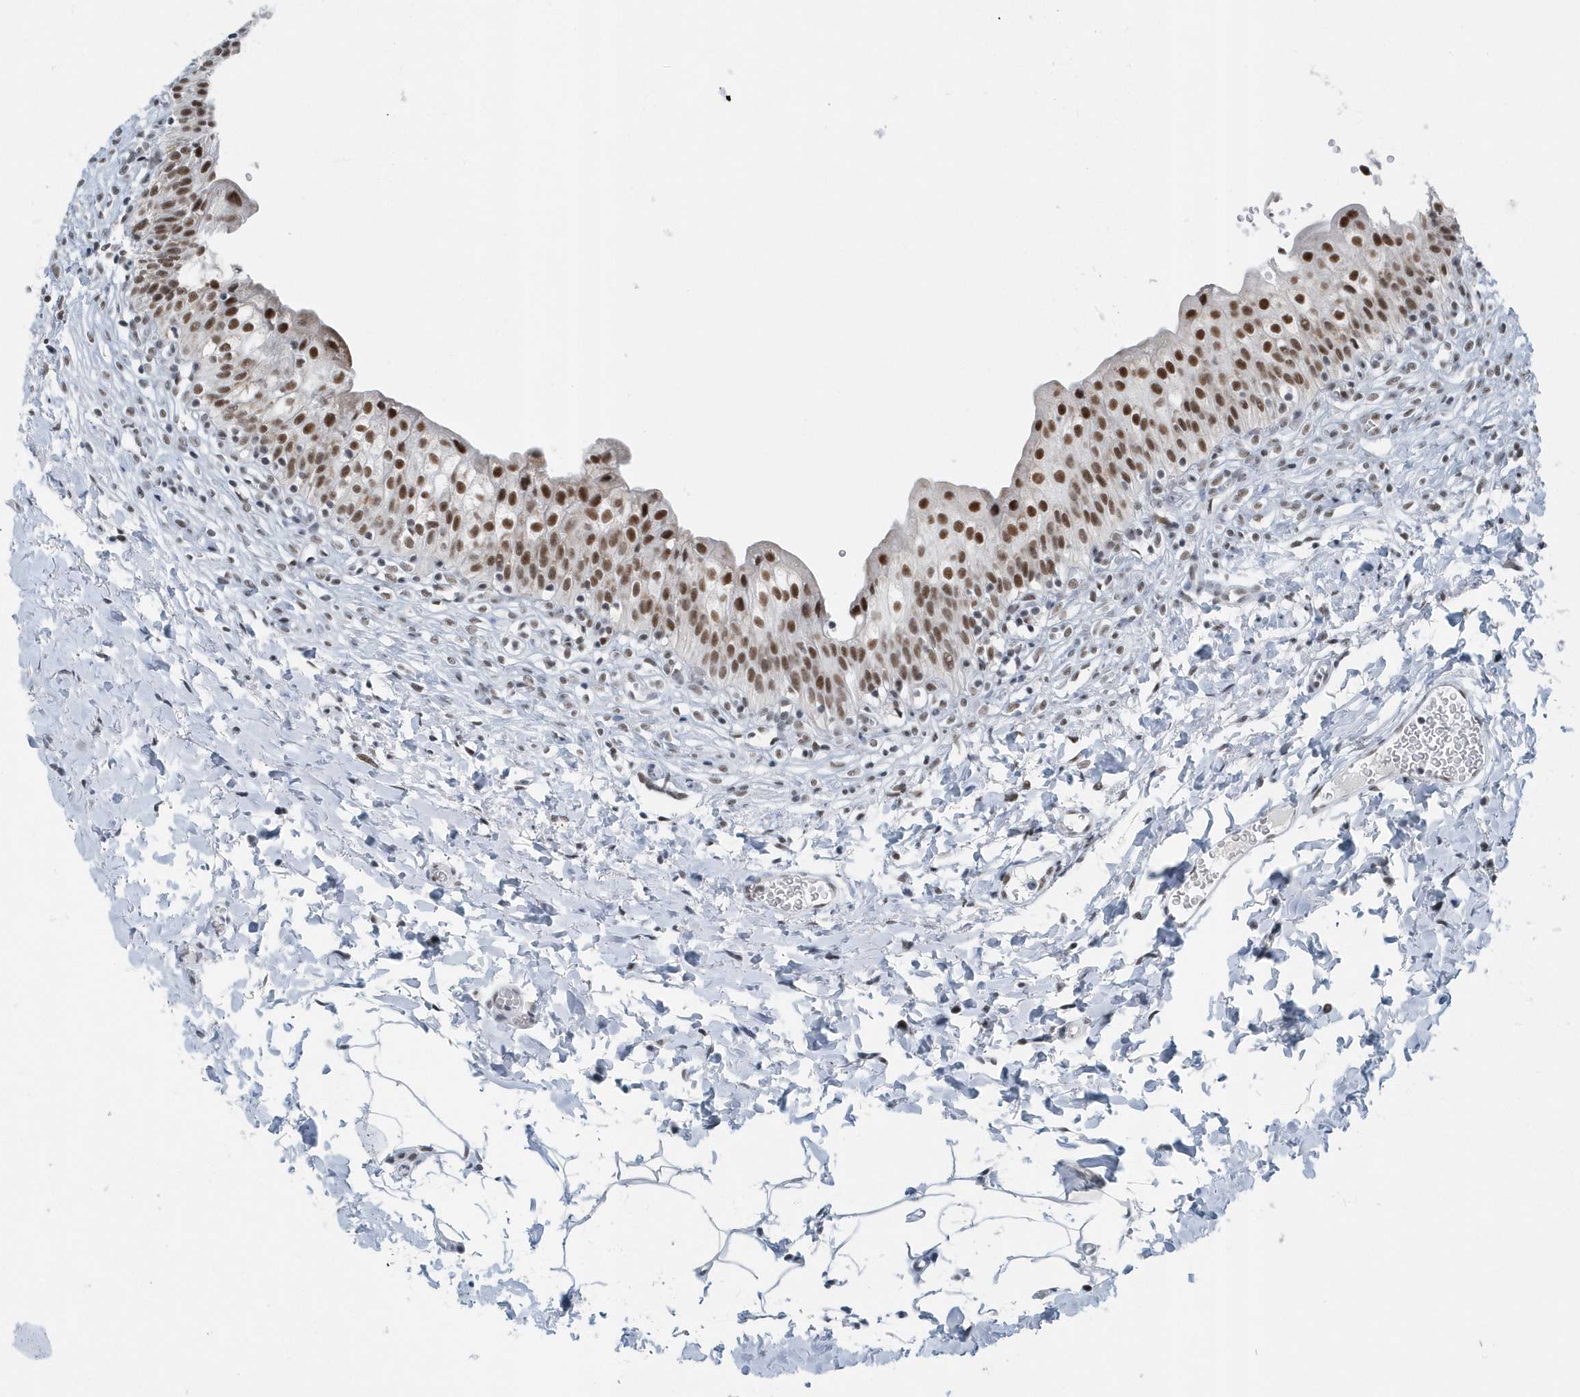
{"staining": {"intensity": "strong", "quantity": ">75%", "location": "nuclear"}, "tissue": "urinary bladder", "cell_type": "Urothelial cells", "image_type": "normal", "snomed": [{"axis": "morphology", "description": "Normal tissue, NOS"}, {"axis": "topography", "description": "Urinary bladder"}], "caption": "Immunohistochemistry image of normal urinary bladder: human urinary bladder stained using immunohistochemistry shows high levels of strong protein expression localized specifically in the nuclear of urothelial cells, appearing as a nuclear brown color.", "gene": "FIP1L1", "patient": {"sex": "male", "age": 55}}